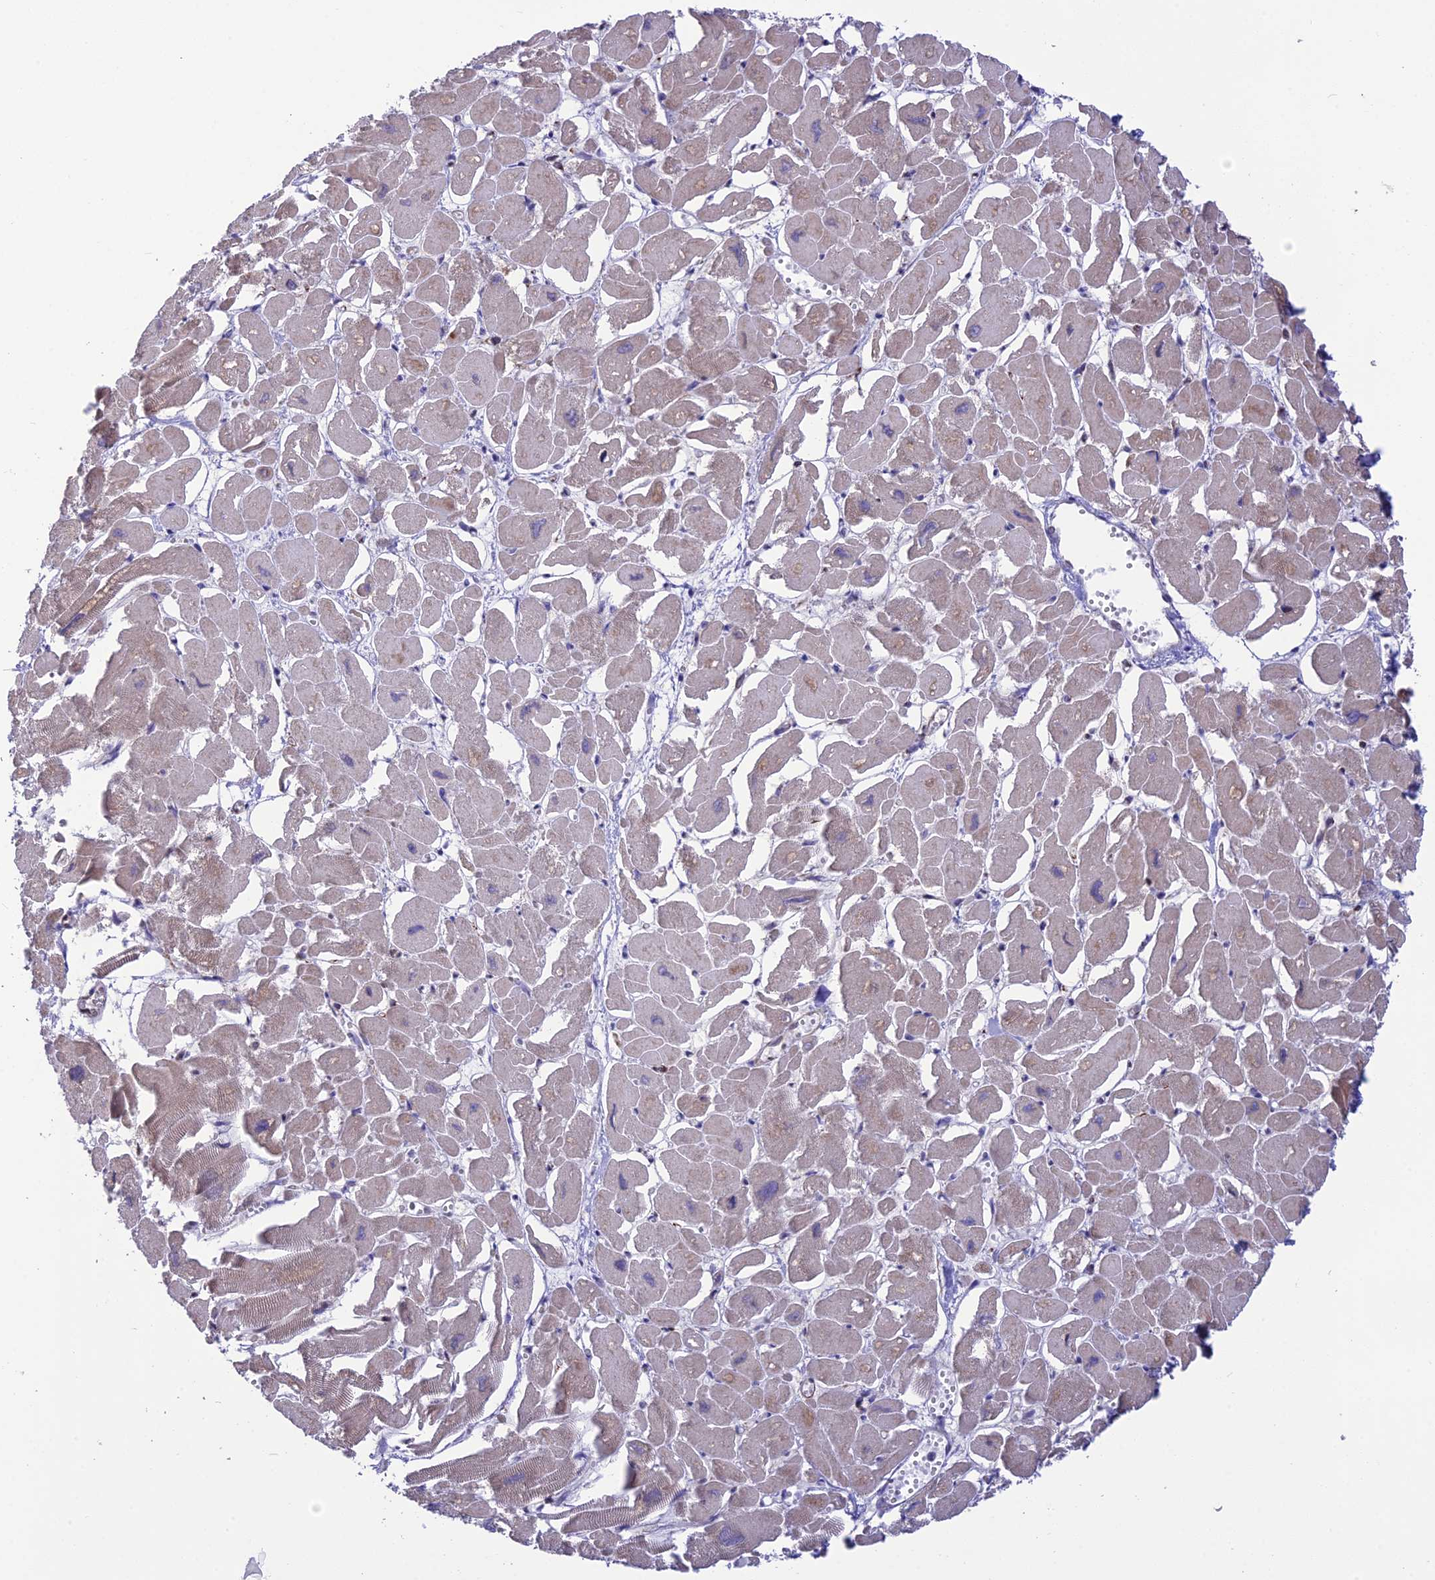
{"staining": {"intensity": "weak", "quantity": "<25%", "location": "cytoplasmic/membranous"}, "tissue": "heart muscle", "cell_type": "Cardiomyocytes", "image_type": "normal", "snomed": [{"axis": "morphology", "description": "Normal tissue, NOS"}, {"axis": "topography", "description": "Heart"}], "caption": "Immunohistochemistry (IHC) of benign human heart muscle shows no positivity in cardiomyocytes. (IHC, brightfield microscopy, high magnification).", "gene": "DOC2B", "patient": {"sex": "male", "age": 54}}